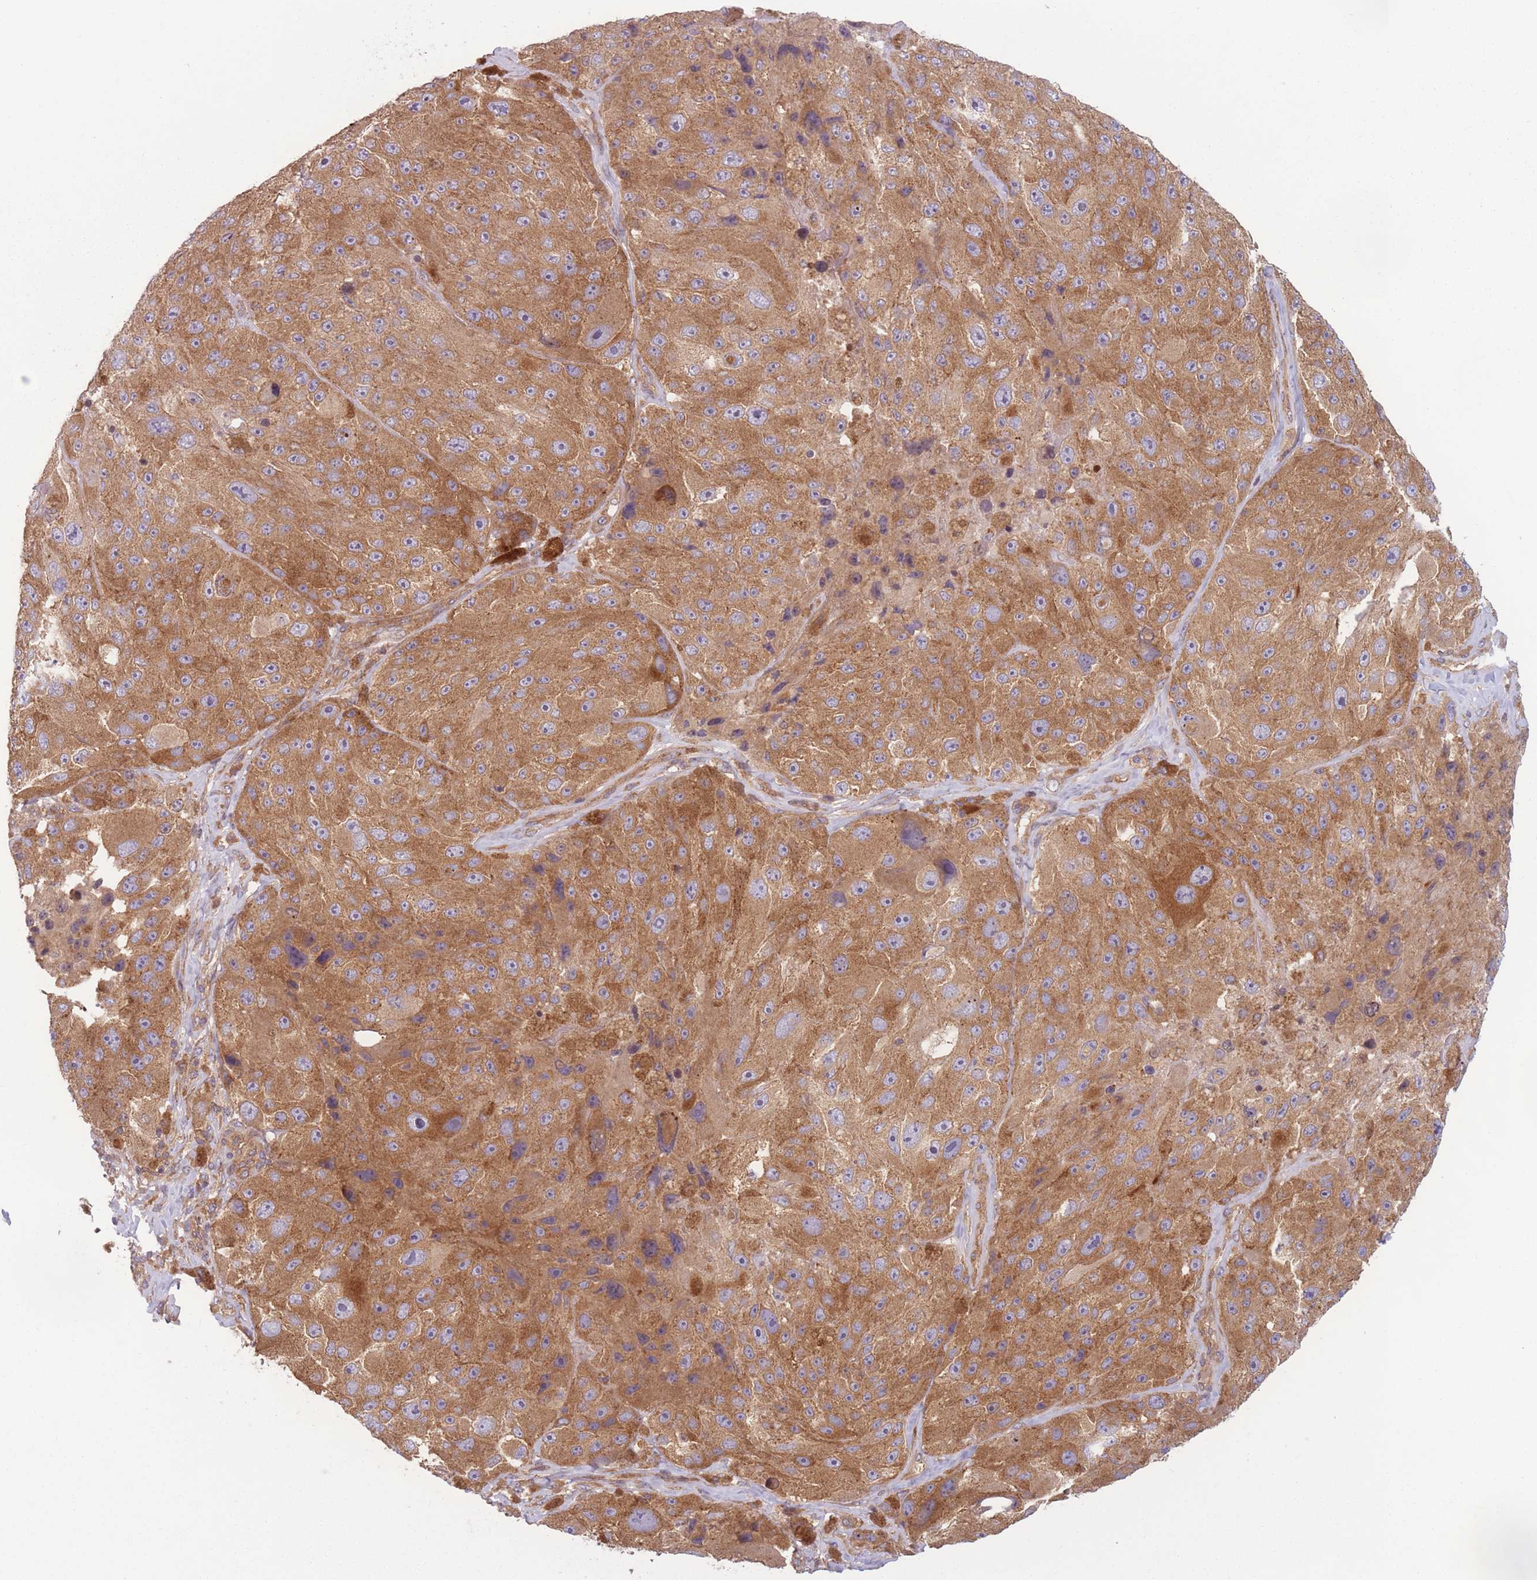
{"staining": {"intensity": "moderate", "quantity": ">75%", "location": "cytoplasmic/membranous"}, "tissue": "melanoma", "cell_type": "Tumor cells", "image_type": "cancer", "snomed": [{"axis": "morphology", "description": "Malignant melanoma, Metastatic site"}, {"axis": "topography", "description": "Lymph node"}], "caption": "Moderate cytoplasmic/membranous expression for a protein is identified in approximately >75% of tumor cells of malignant melanoma (metastatic site) using immunohistochemistry (IHC).", "gene": "WASHC2A", "patient": {"sex": "male", "age": 62}}